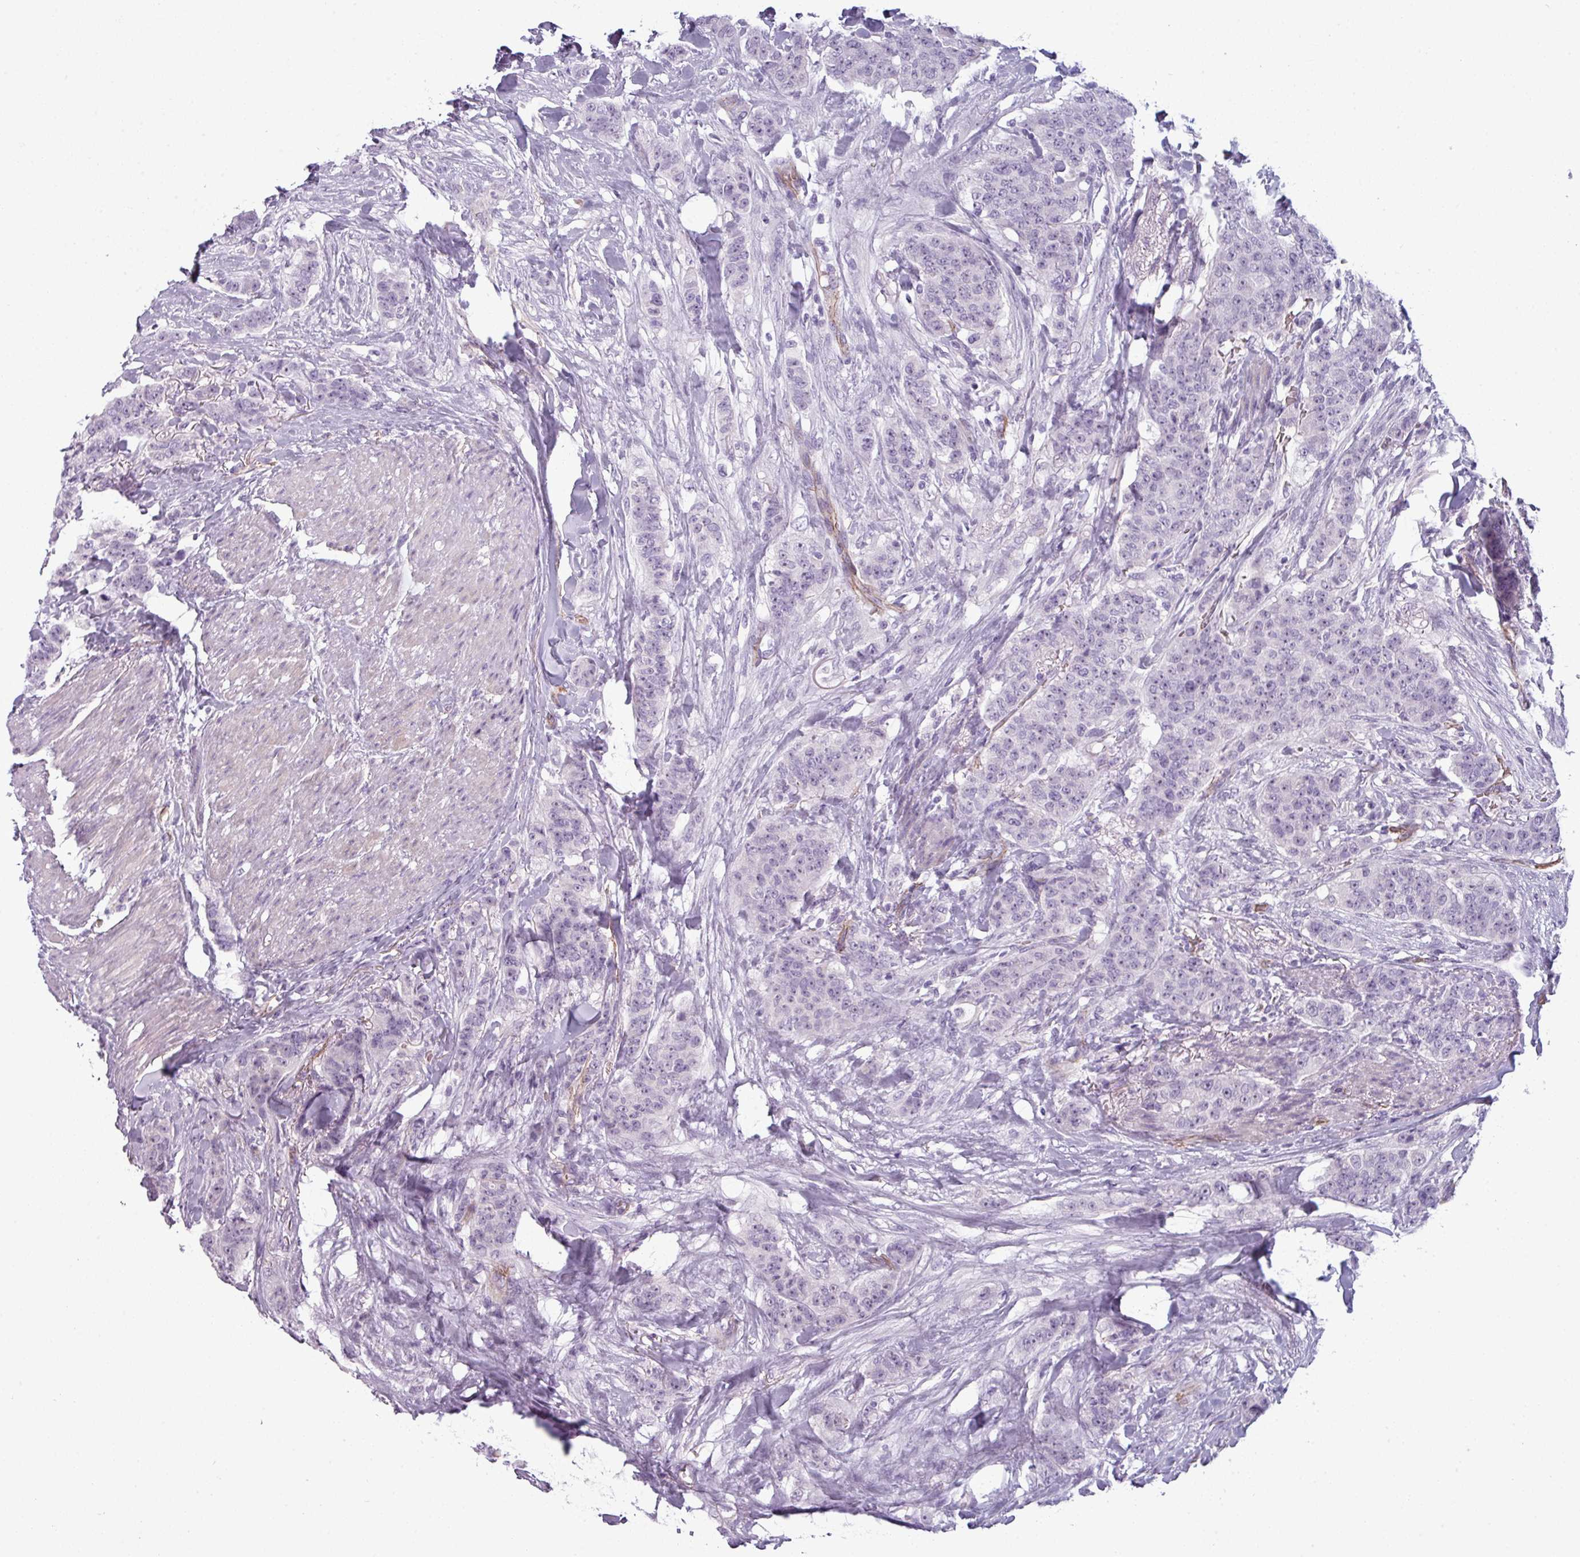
{"staining": {"intensity": "negative", "quantity": "none", "location": "none"}, "tissue": "breast cancer", "cell_type": "Tumor cells", "image_type": "cancer", "snomed": [{"axis": "morphology", "description": "Duct carcinoma"}, {"axis": "topography", "description": "Breast"}], "caption": "Immunohistochemical staining of breast cancer (infiltrating ductal carcinoma) displays no significant positivity in tumor cells.", "gene": "AREL1", "patient": {"sex": "female", "age": 40}}